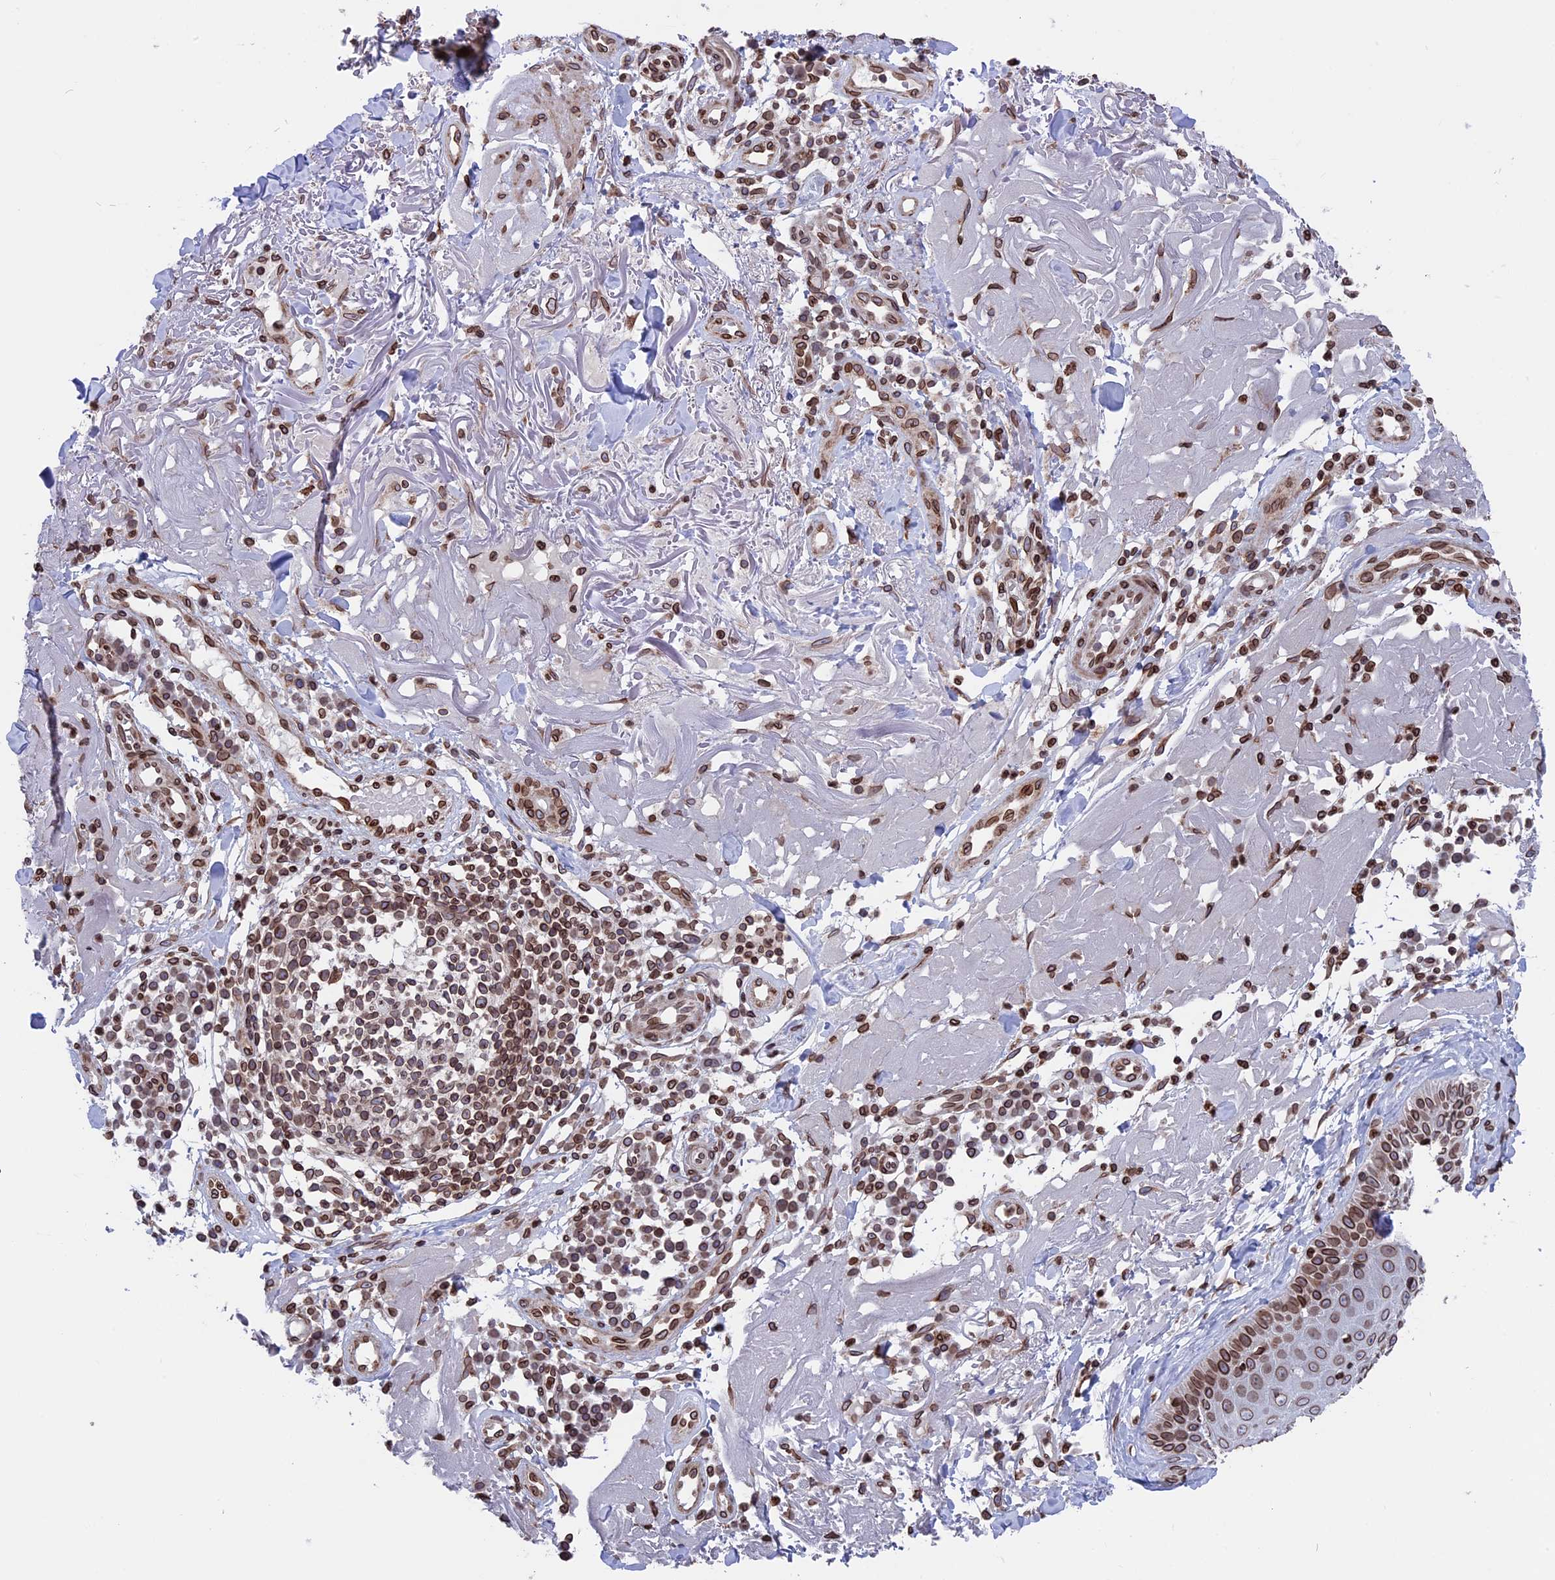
{"staining": {"intensity": "strong", "quantity": "25%-75%", "location": "cytoplasmic/membranous,nuclear"}, "tissue": "skin cancer", "cell_type": "Tumor cells", "image_type": "cancer", "snomed": [{"axis": "morphology", "description": "Normal tissue, NOS"}, {"axis": "morphology", "description": "Basal cell carcinoma"}, {"axis": "topography", "description": "Skin"}], "caption": "High-power microscopy captured an immunohistochemistry (IHC) histopathology image of basal cell carcinoma (skin), revealing strong cytoplasmic/membranous and nuclear expression in approximately 25%-75% of tumor cells.", "gene": "PTCHD4", "patient": {"sex": "male", "age": 93}}